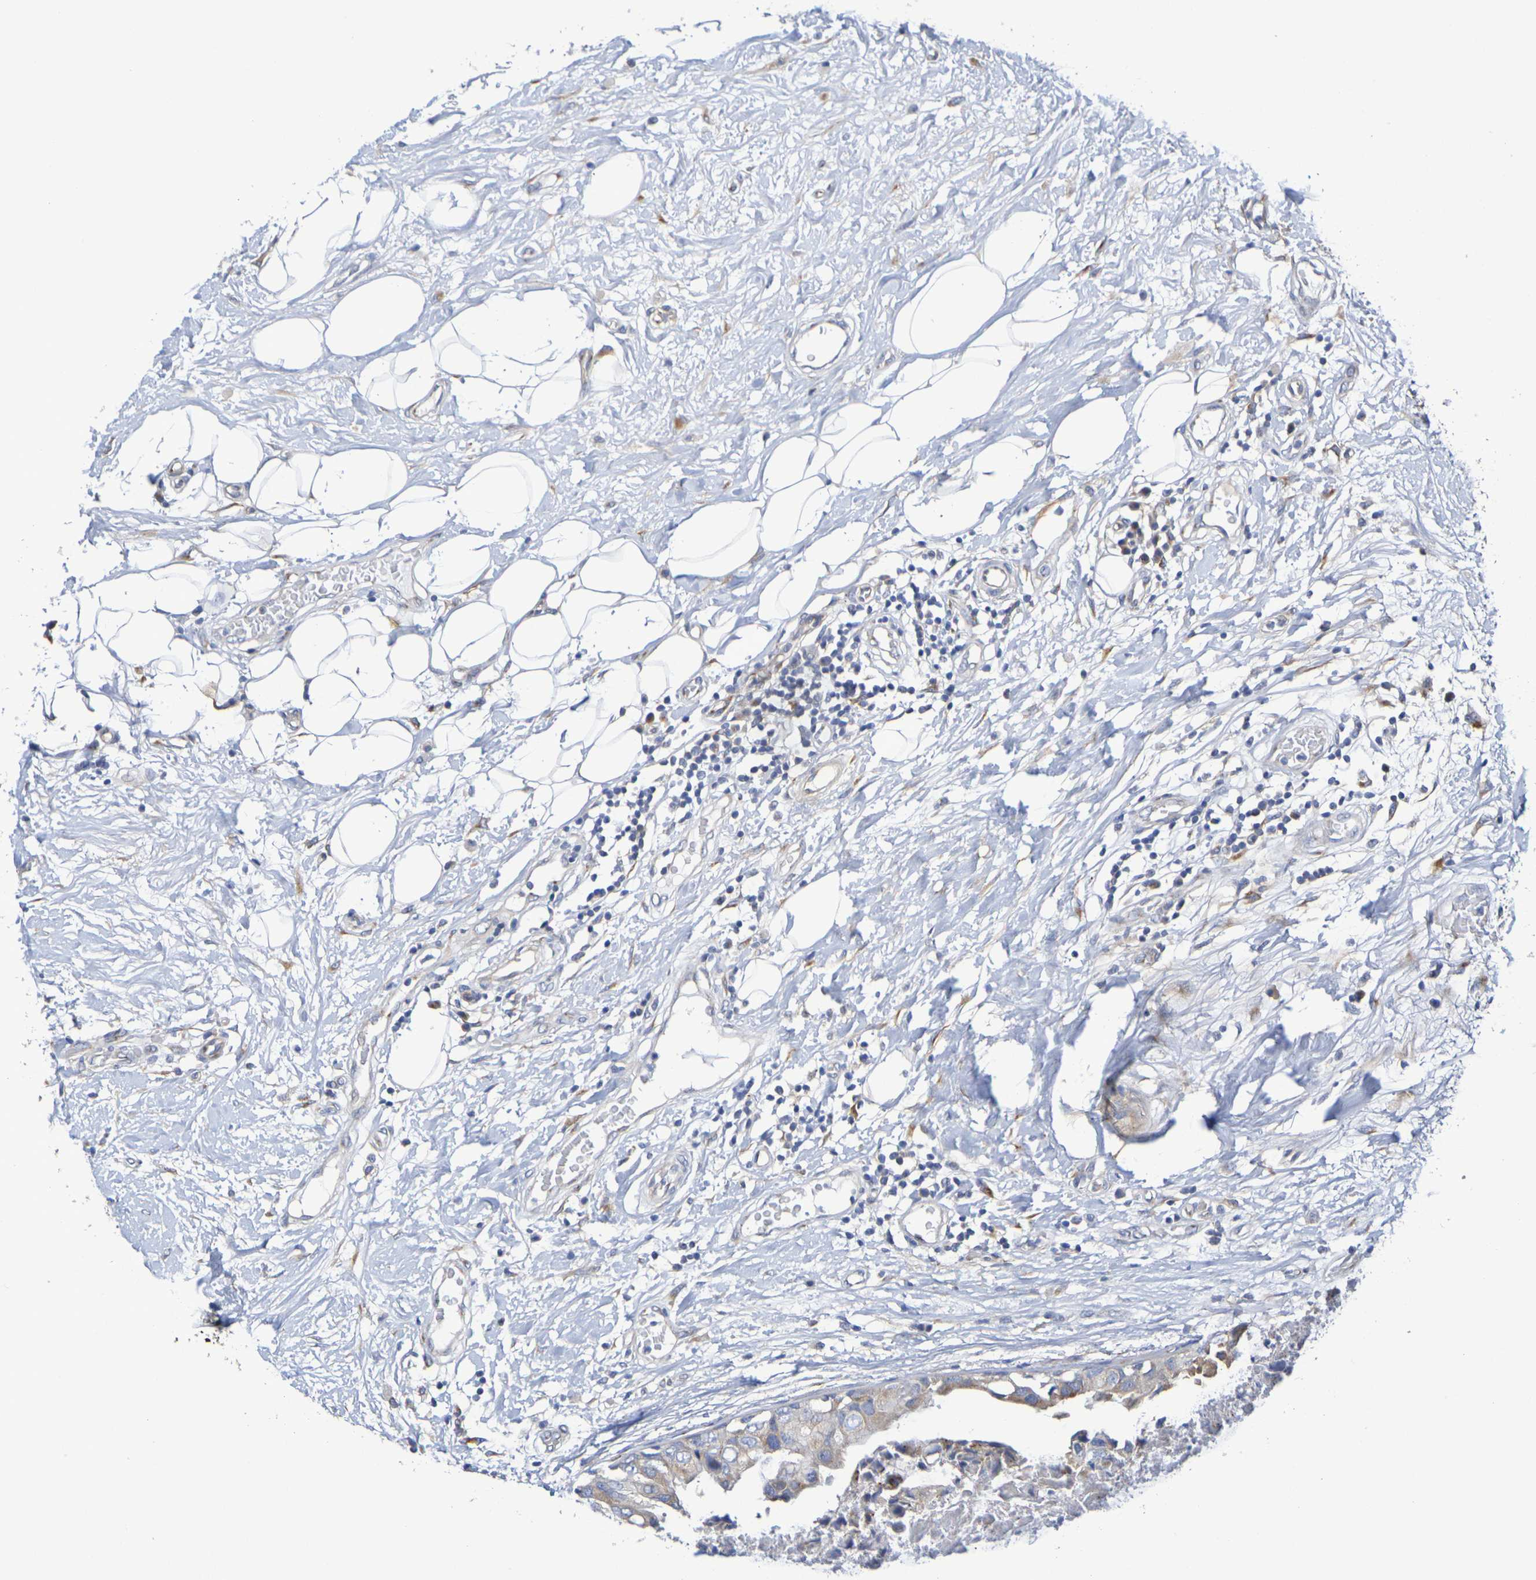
{"staining": {"intensity": "weak", "quantity": "<25%", "location": "cytoplasmic/membranous"}, "tissue": "breast cancer", "cell_type": "Tumor cells", "image_type": "cancer", "snomed": [{"axis": "morphology", "description": "Duct carcinoma"}, {"axis": "topography", "description": "Breast"}], "caption": "High power microscopy histopathology image of an immunohistochemistry (IHC) histopathology image of intraductal carcinoma (breast), revealing no significant staining in tumor cells.", "gene": "DCP2", "patient": {"sex": "female", "age": 40}}